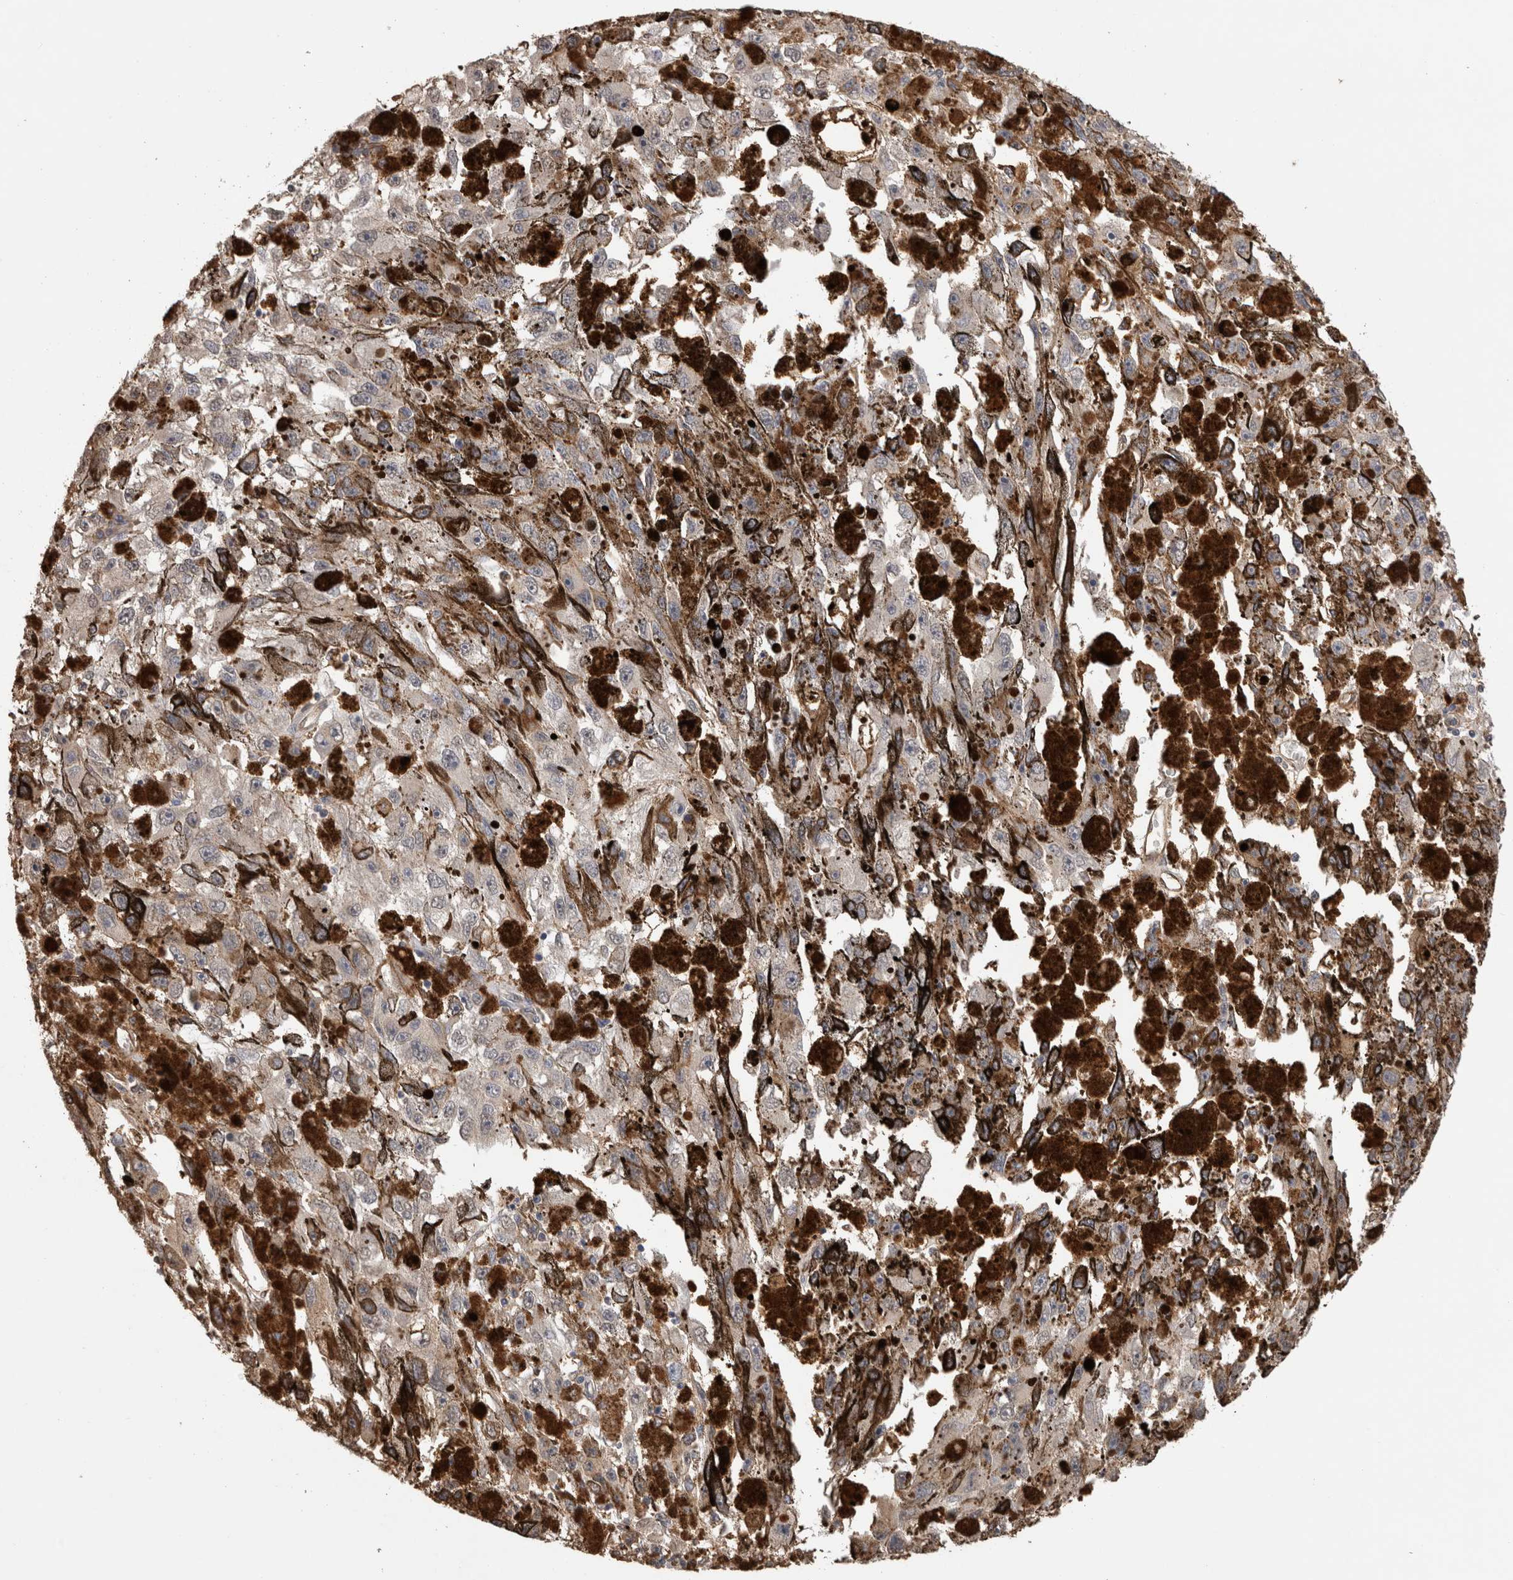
{"staining": {"intensity": "moderate", "quantity": "<25%", "location": "cytoplasmic/membranous"}, "tissue": "melanoma", "cell_type": "Tumor cells", "image_type": "cancer", "snomed": [{"axis": "morphology", "description": "Malignant melanoma, NOS"}, {"axis": "topography", "description": "Skin"}], "caption": "Moderate cytoplasmic/membranous protein positivity is present in approximately <25% of tumor cells in melanoma.", "gene": "S100A10", "patient": {"sex": "female", "age": 104}}